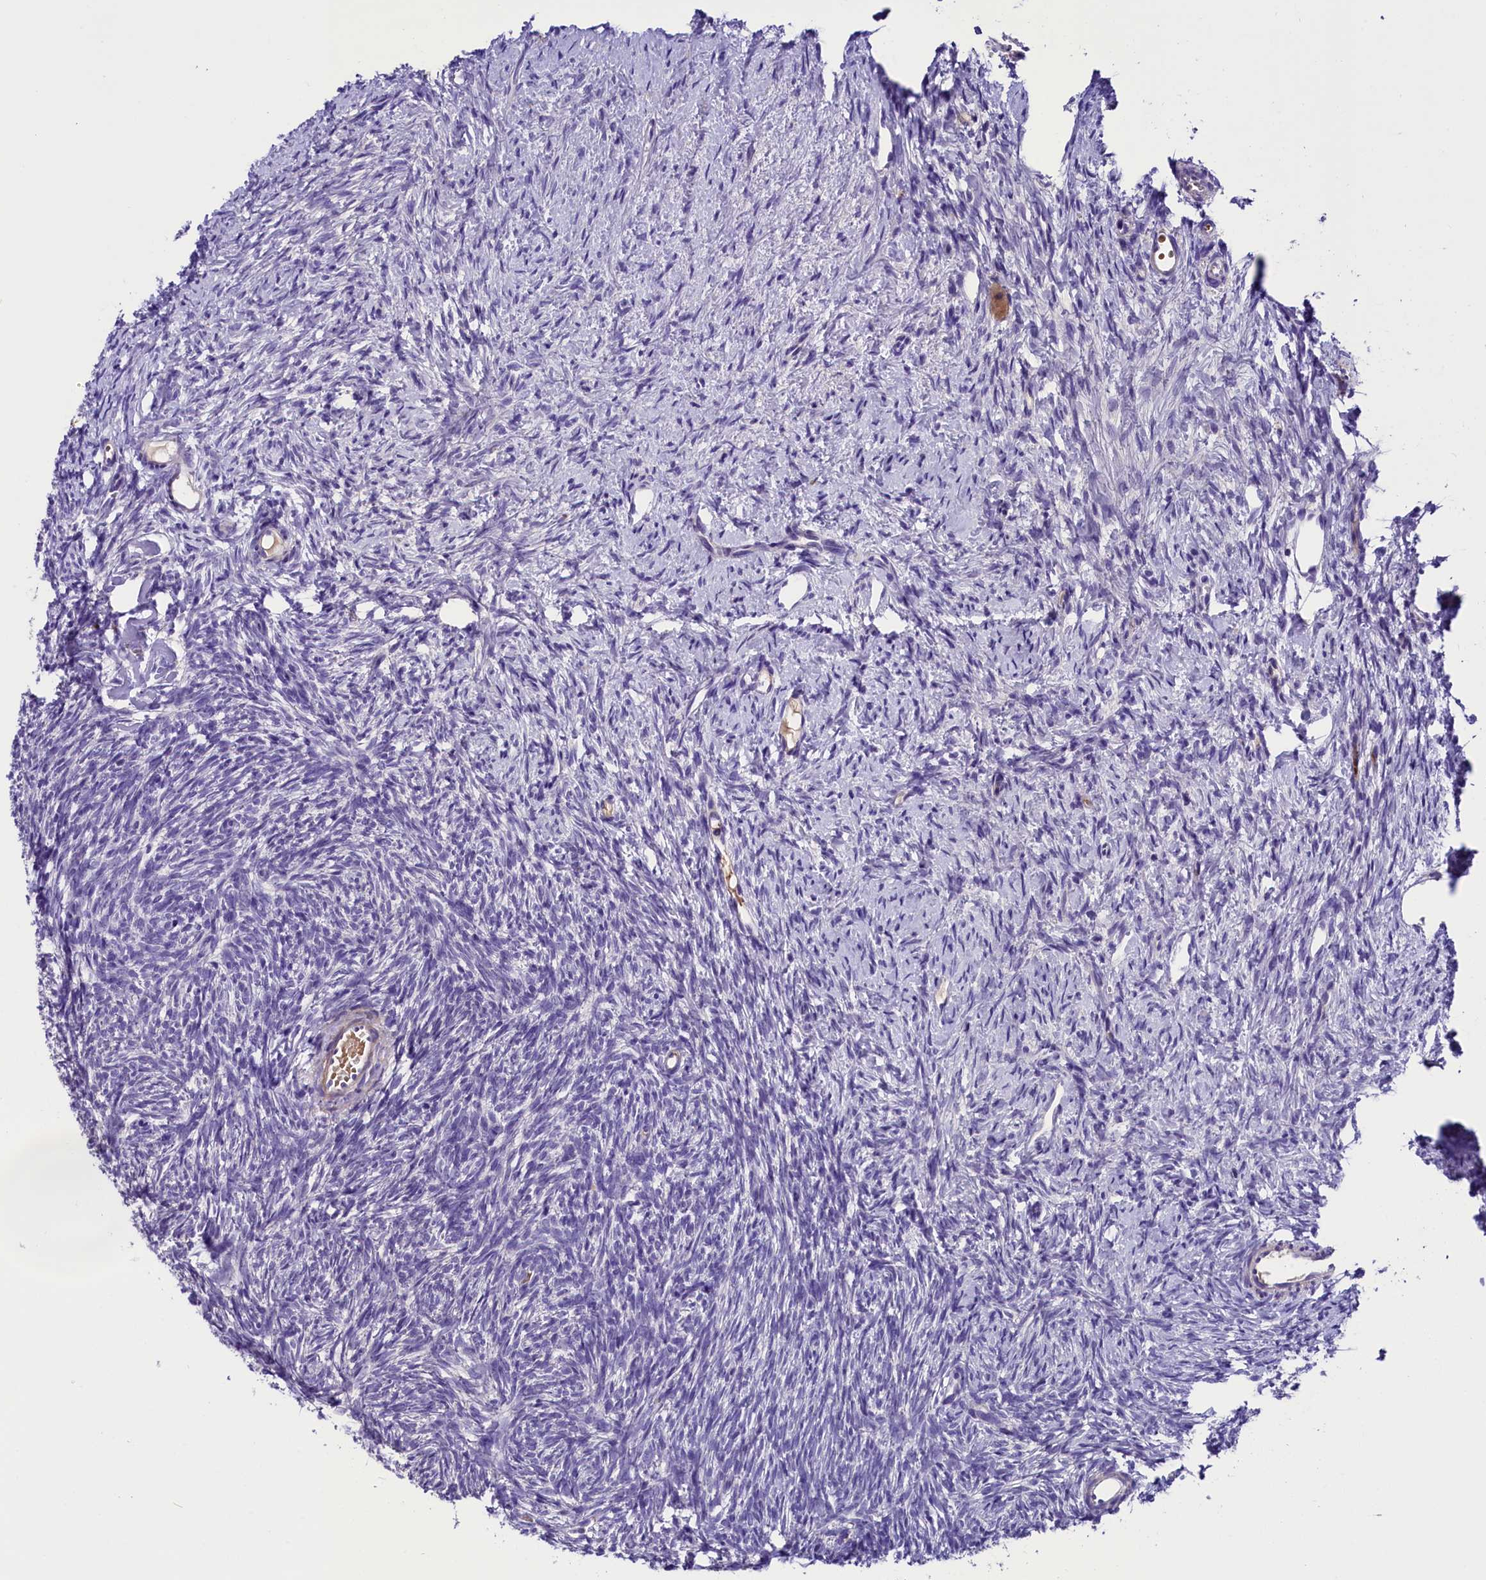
{"staining": {"intensity": "weak", "quantity": "25%-75%", "location": "cytoplasmic/membranous"}, "tissue": "ovary", "cell_type": "Follicle cells", "image_type": "normal", "snomed": [{"axis": "morphology", "description": "Normal tissue, NOS"}, {"axis": "topography", "description": "Ovary"}], "caption": "A photomicrograph of human ovary stained for a protein displays weak cytoplasmic/membranous brown staining in follicle cells.", "gene": "MEX3B", "patient": {"sex": "female", "age": 51}}